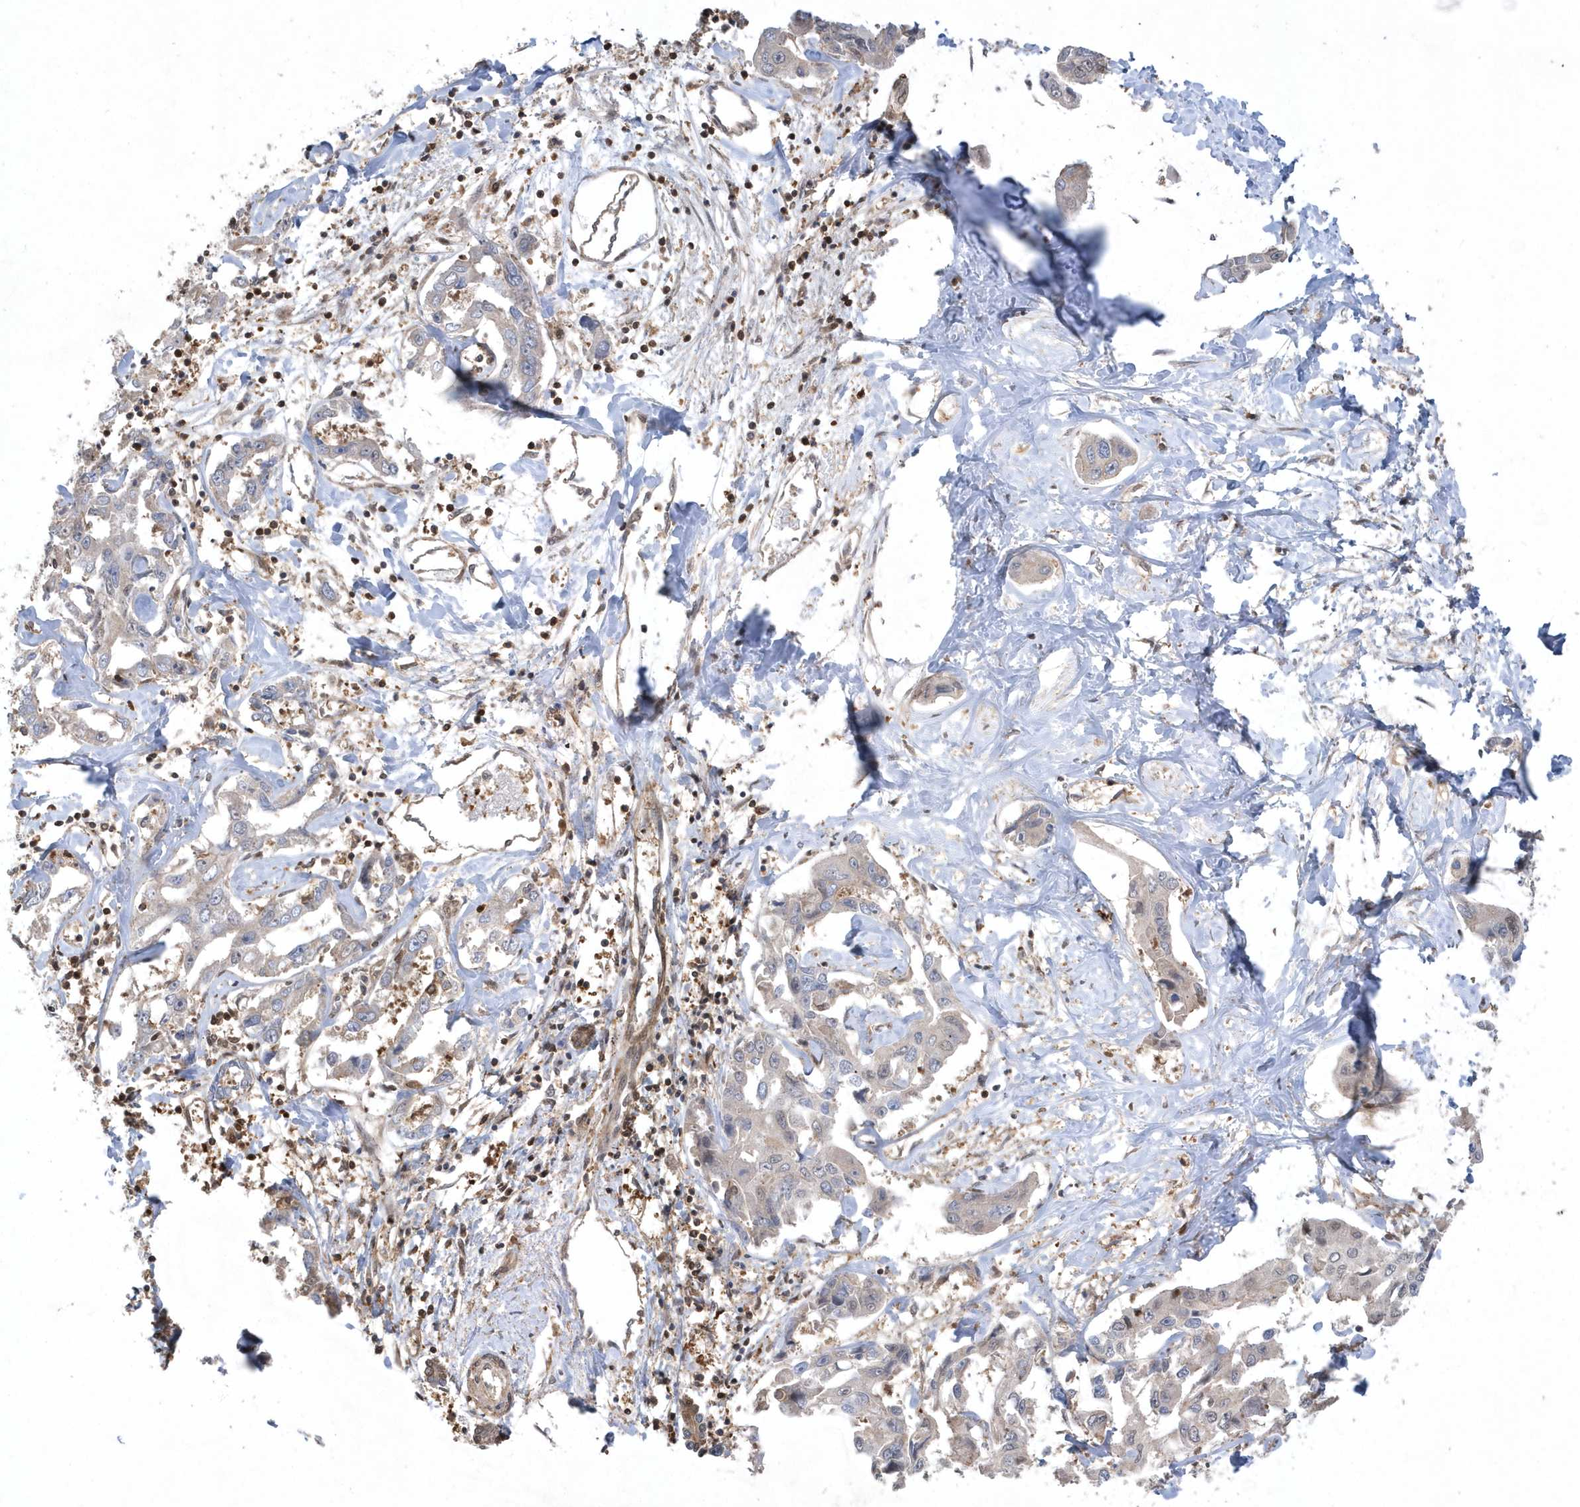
{"staining": {"intensity": "negative", "quantity": "none", "location": "none"}, "tissue": "liver cancer", "cell_type": "Tumor cells", "image_type": "cancer", "snomed": [{"axis": "morphology", "description": "Cholangiocarcinoma"}, {"axis": "topography", "description": "Liver"}], "caption": "This histopathology image is of liver cholangiocarcinoma stained with IHC to label a protein in brown with the nuclei are counter-stained blue. There is no positivity in tumor cells.", "gene": "ACYP1", "patient": {"sex": "male", "age": 59}}